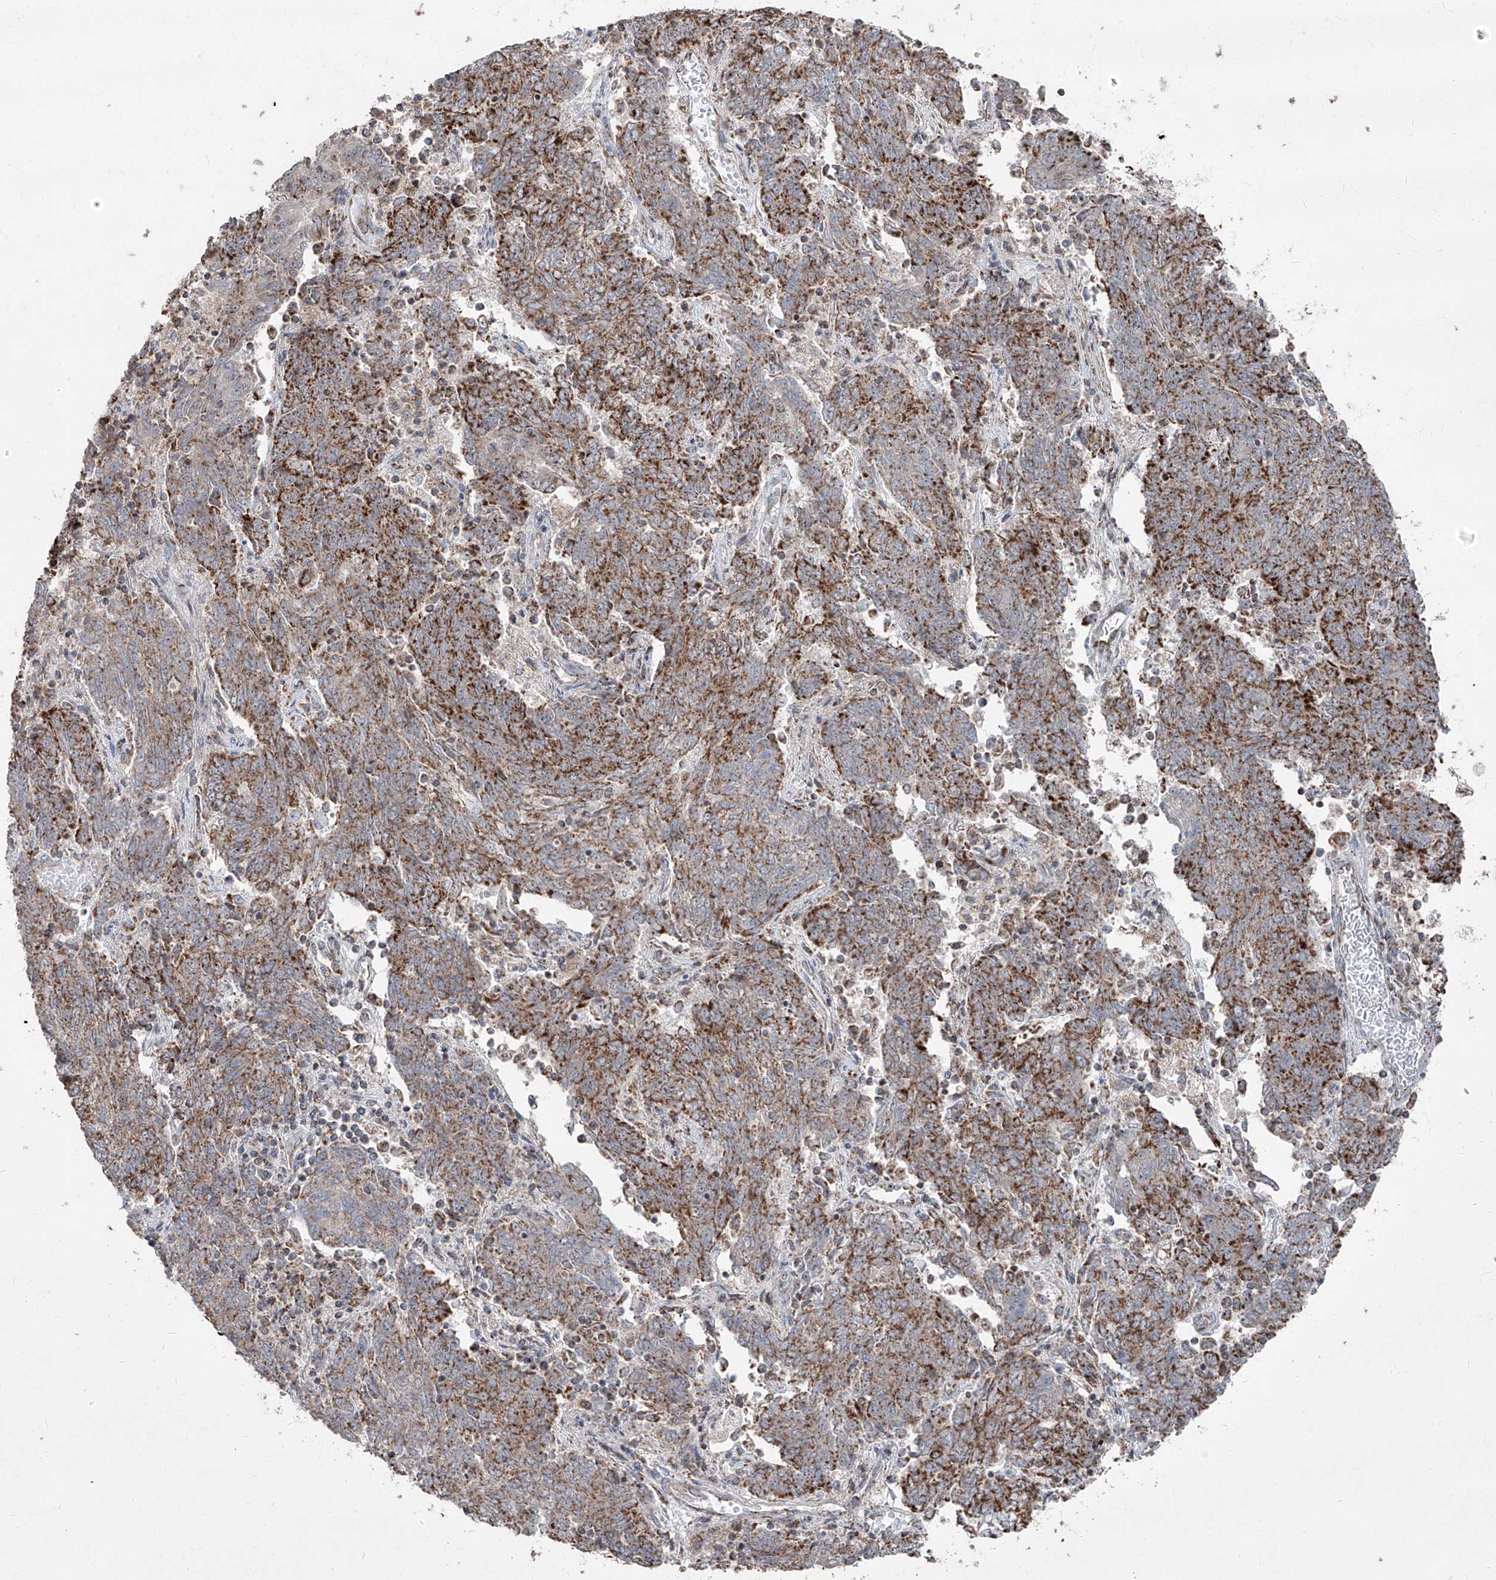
{"staining": {"intensity": "moderate", "quantity": ">75%", "location": "cytoplasmic/membranous"}, "tissue": "endometrial cancer", "cell_type": "Tumor cells", "image_type": "cancer", "snomed": [{"axis": "morphology", "description": "Adenocarcinoma, NOS"}, {"axis": "topography", "description": "Endometrium"}], "caption": "Tumor cells show moderate cytoplasmic/membranous expression in approximately >75% of cells in endometrial cancer. (IHC, brightfield microscopy, high magnification).", "gene": "NDUFB3", "patient": {"sex": "female", "age": 80}}